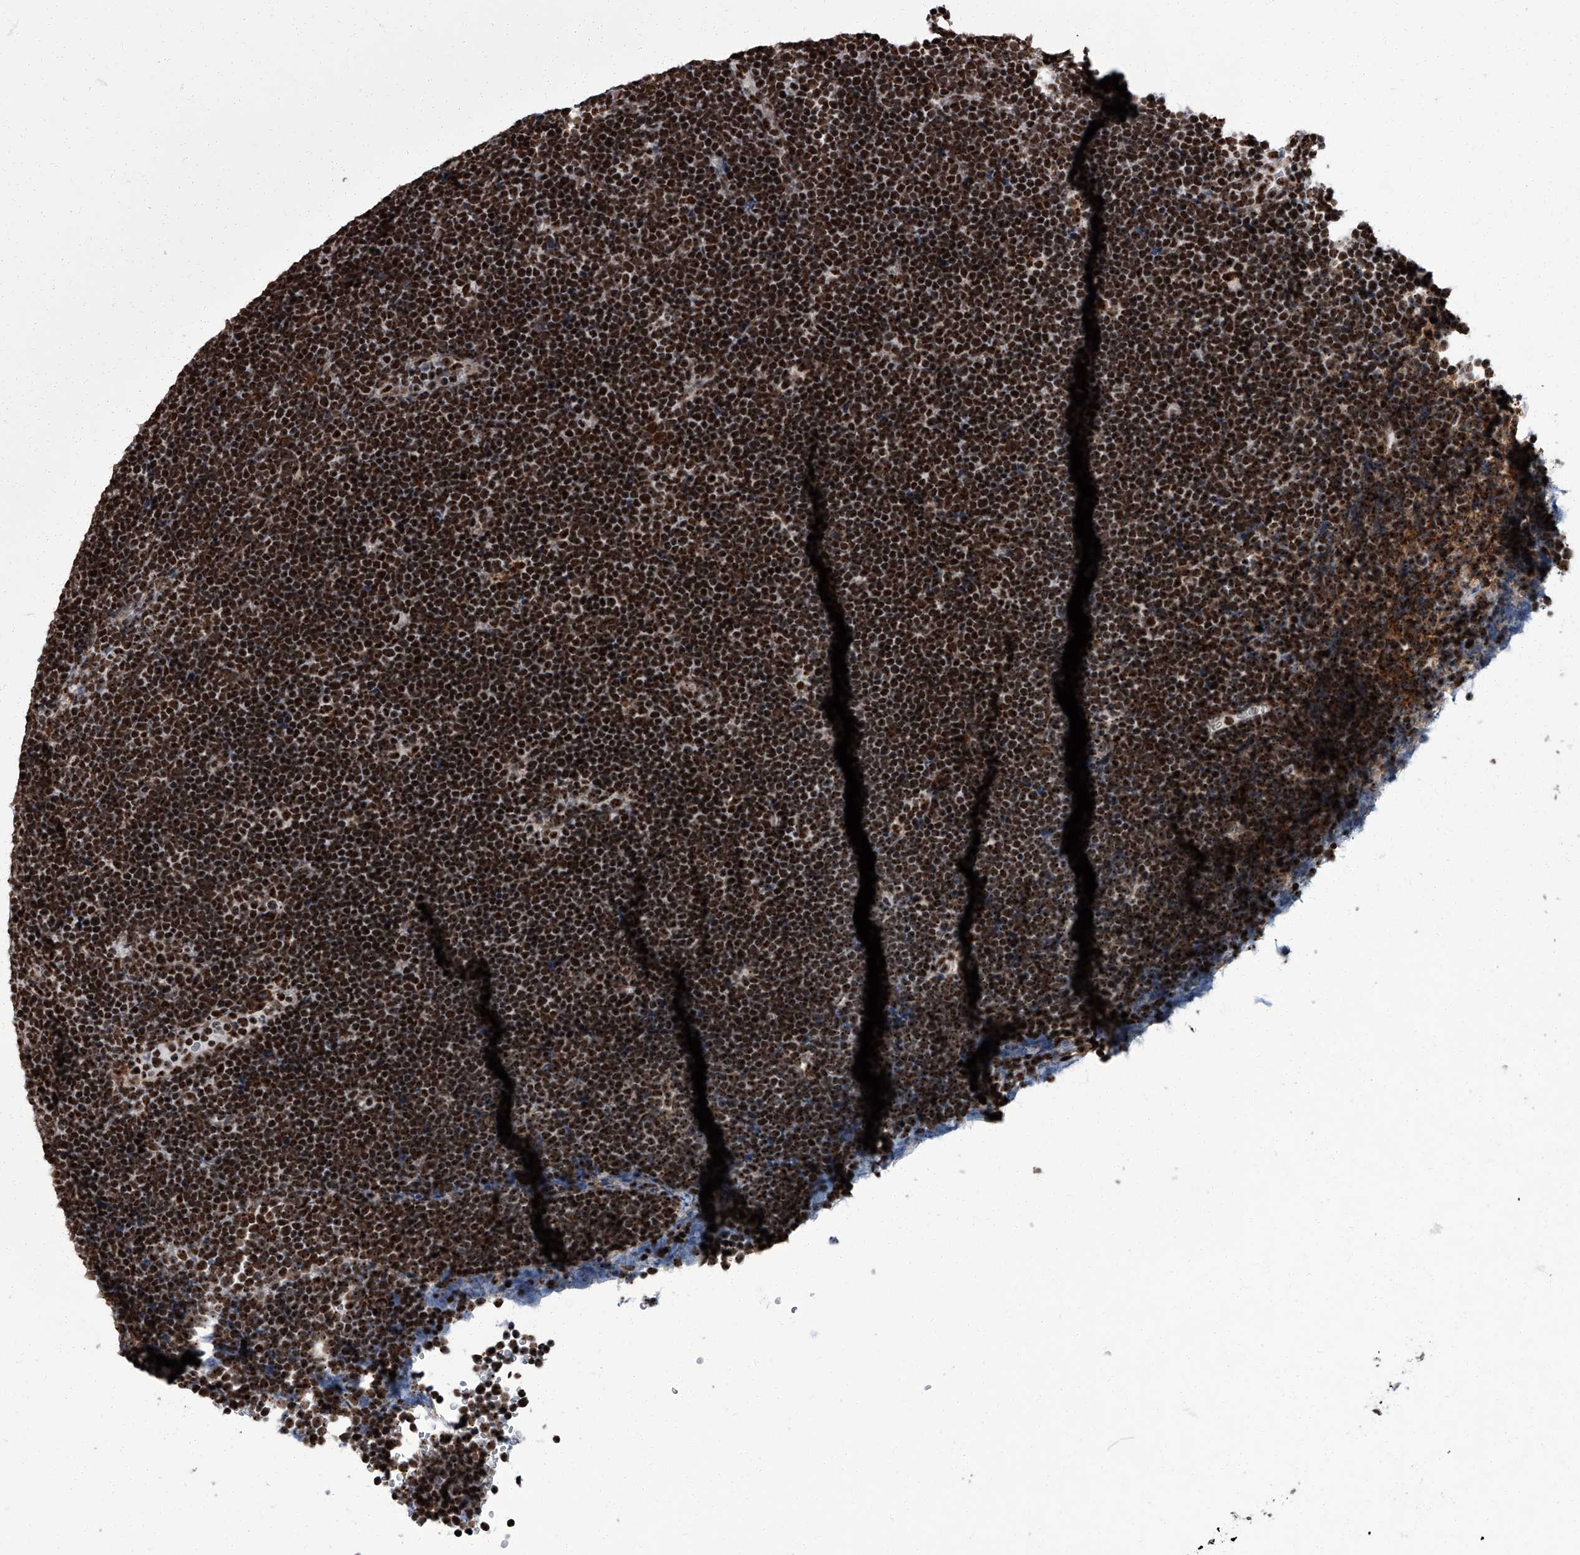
{"staining": {"intensity": "strong", "quantity": ">75%", "location": "nuclear"}, "tissue": "lymphoma", "cell_type": "Tumor cells", "image_type": "cancer", "snomed": [{"axis": "morphology", "description": "Malignant lymphoma, non-Hodgkin's type, High grade"}, {"axis": "topography", "description": "Lymph node"}], "caption": "An image of human lymphoma stained for a protein shows strong nuclear brown staining in tumor cells.", "gene": "ZNF518B", "patient": {"sex": "male", "age": 13}}